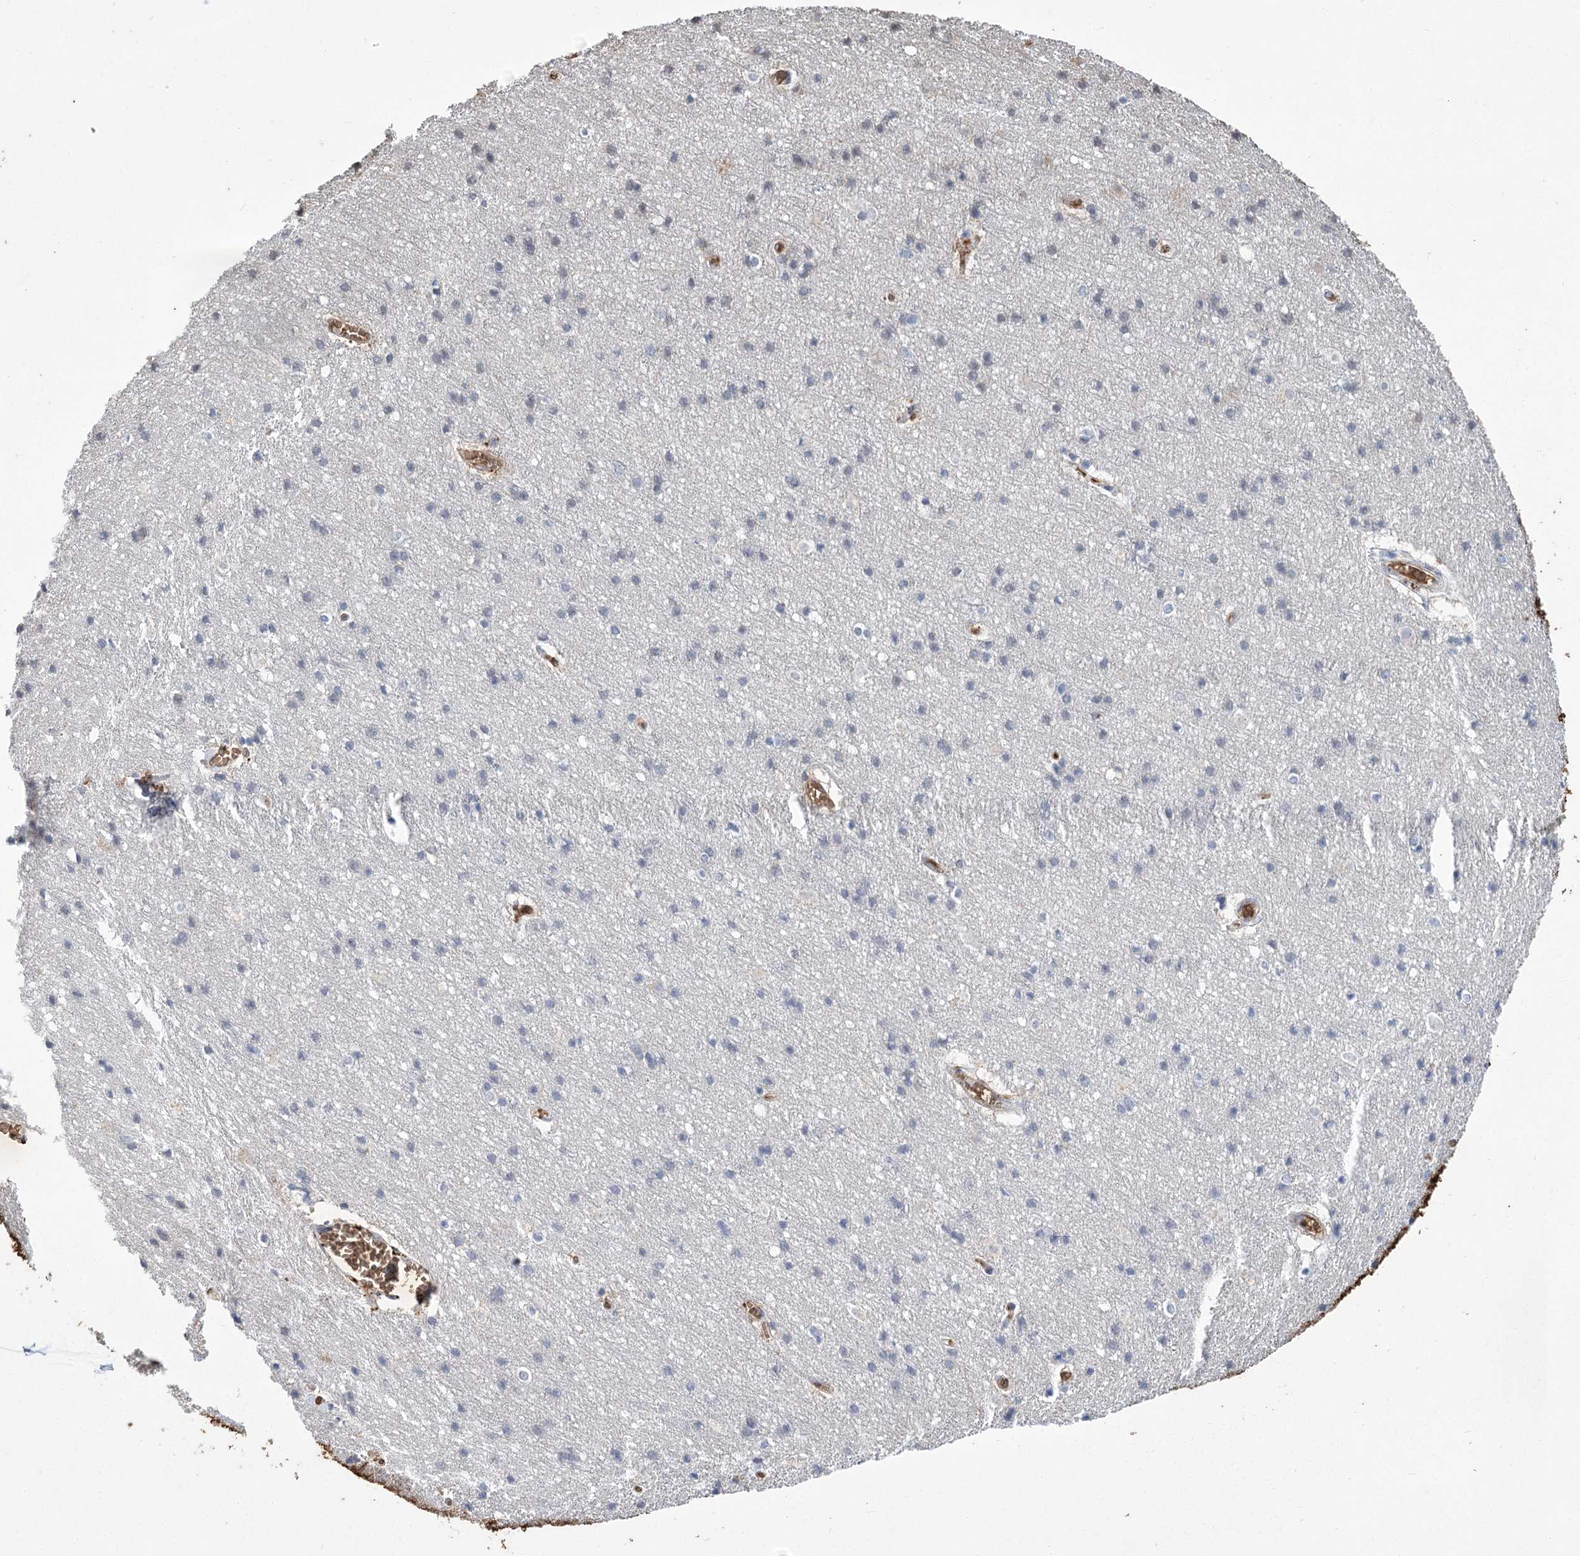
{"staining": {"intensity": "negative", "quantity": "none", "location": "none"}, "tissue": "cerebral cortex", "cell_type": "Endothelial cells", "image_type": "normal", "snomed": [{"axis": "morphology", "description": "Normal tissue, NOS"}, {"axis": "topography", "description": "Cerebral cortex"}], "caption": "Histopathology image shows no protein positivity in endothelial cells of normal cerebral cortex. Brightfield microscopy of immunohistochemistry stained with DAB (3,3'-diaminobenzidine) (brown) and hematoxylin (blue), captured at high magnification.", "gene": "HBA1", "patient": {"sex": "male", "age": 54}}